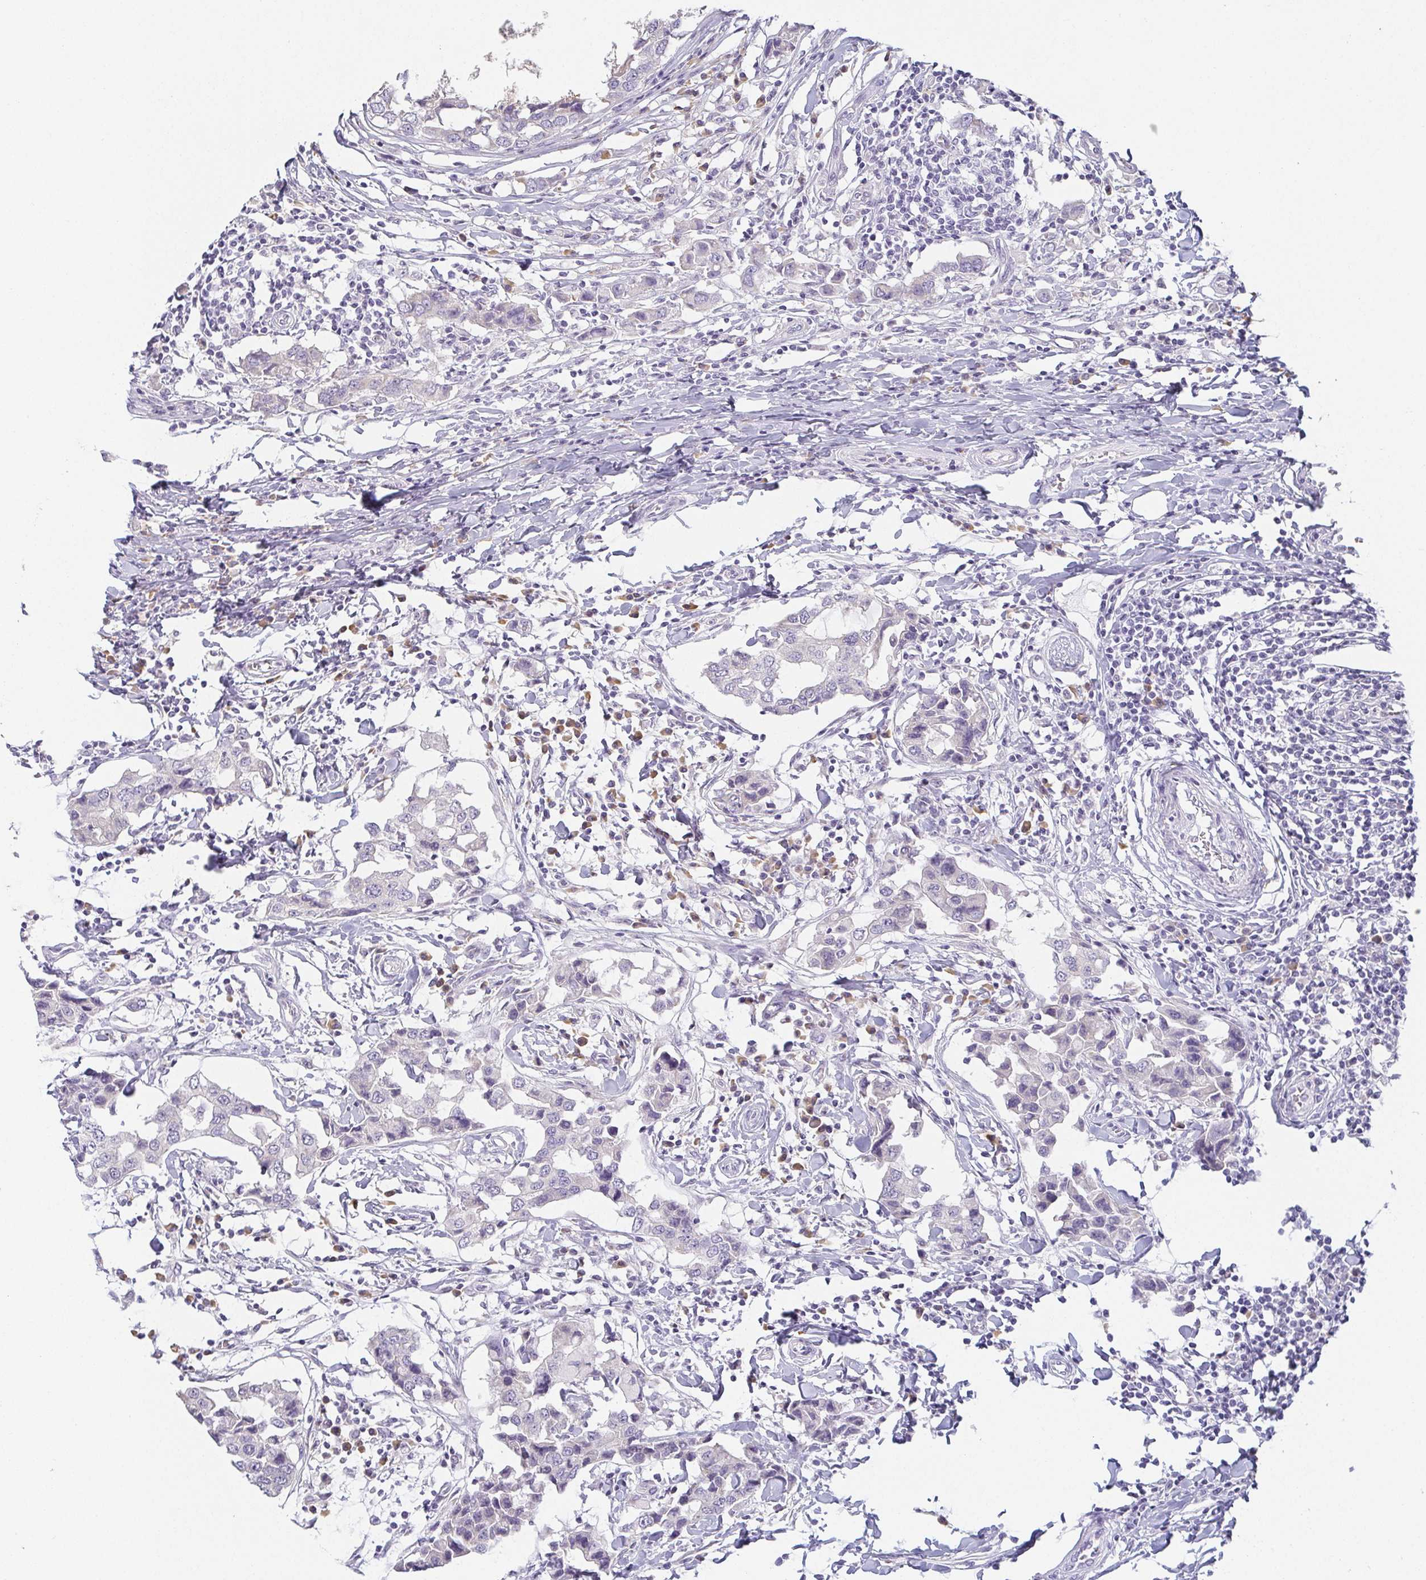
{"staining": {"intensity": "negative", "quantity": "none", "location": "none"}, "tissue": "breast cancer", "cell_type": "Tumor cells", "image_type": "cancer", "snomed": [{"axis": "morphology", "description": "Duct carcinoma"}, {"axis": "topography", "description": "Breast"}], "caption": "This micrograph is of breast cancer (invasive ductal carcinoma) stained with IHC to label a protein in brown with the nuclei are counter-stained blue. There is no positivity in tumor cells.", "gene": "PRR27", "patient": {"sex": "female", "age": 27}}